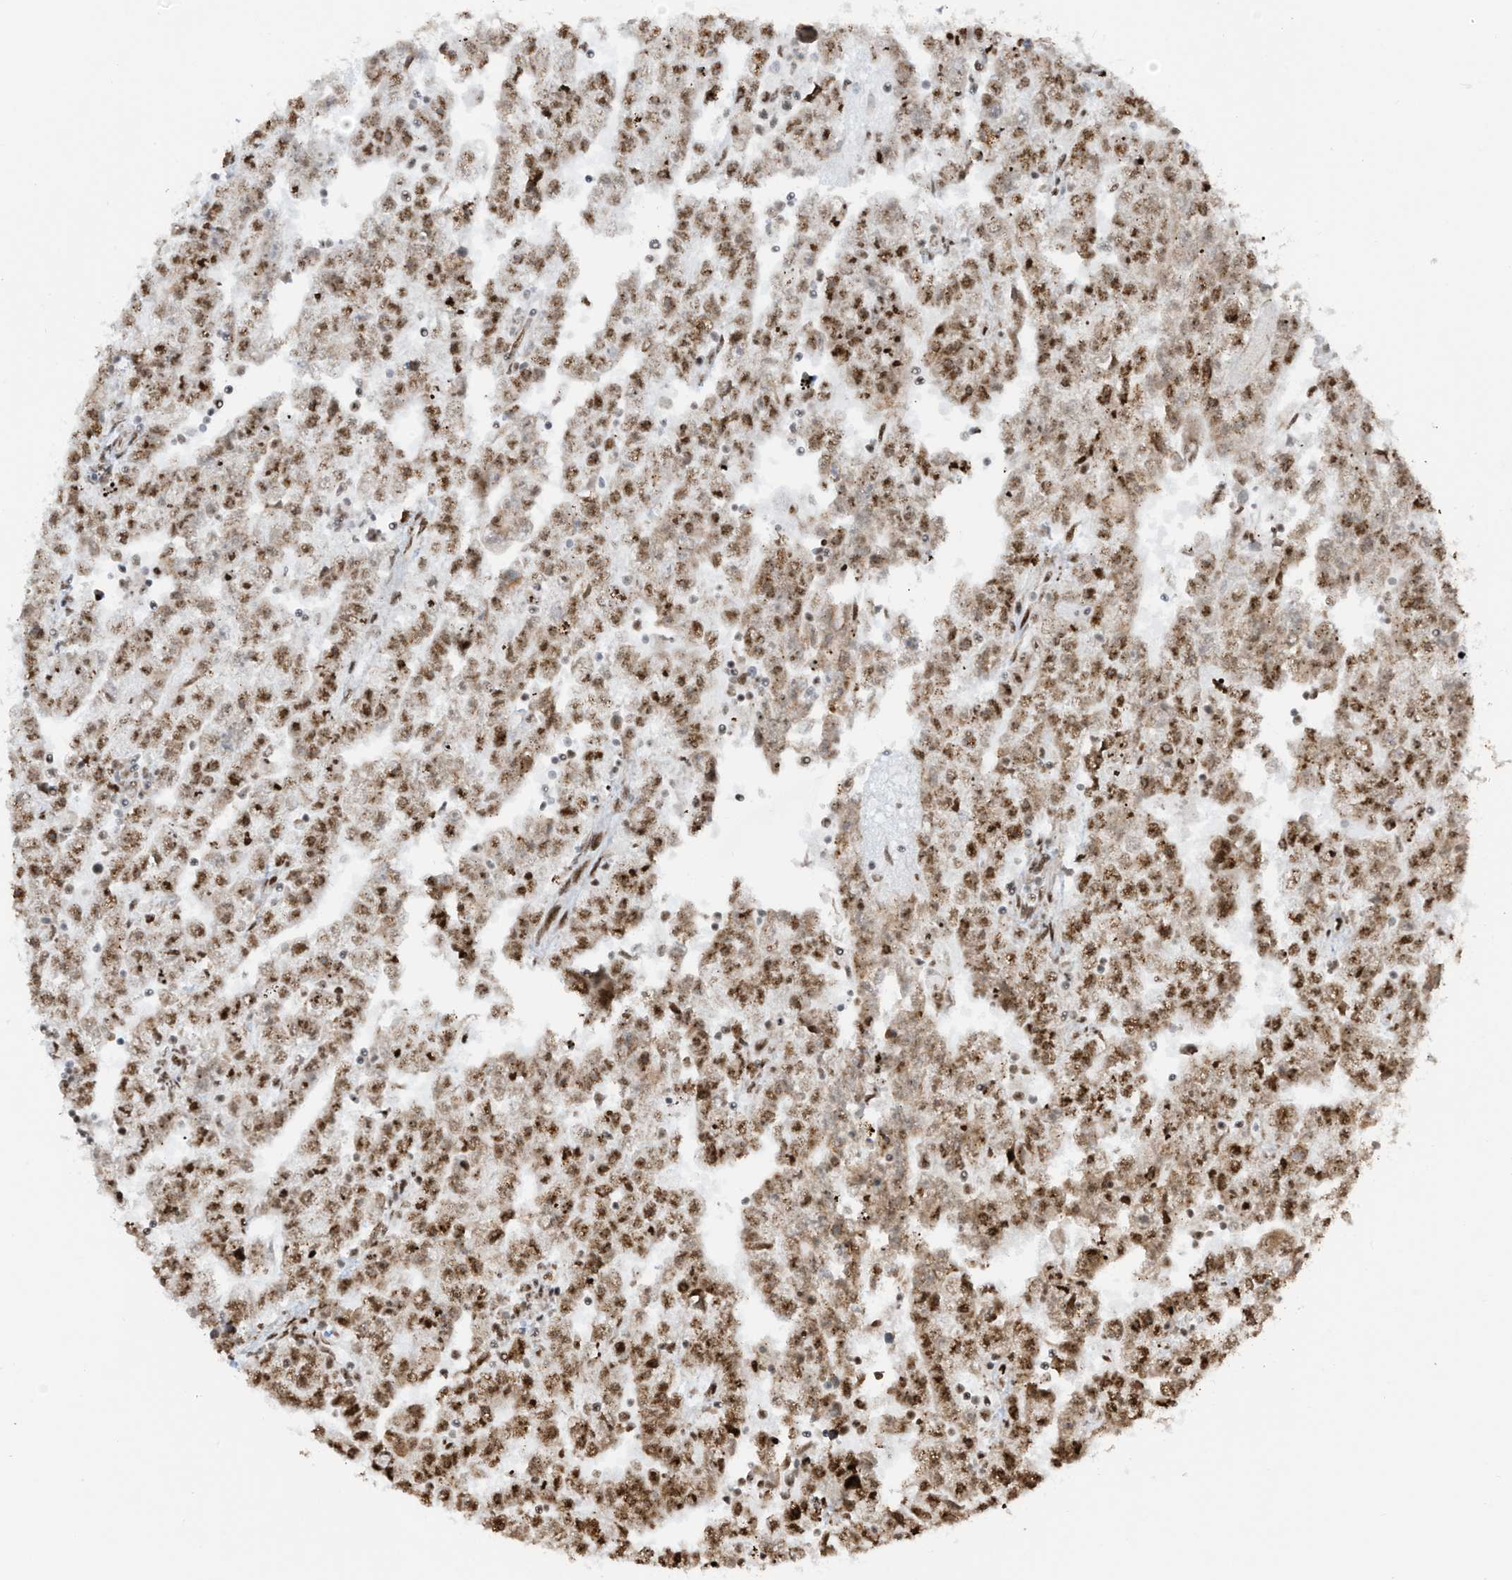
{"staining": {"intensity": "moderate", "quantity": ">75%", "location": "cytoplasmic/membranous,nuclear"}, "tissue": "testis cancer", "cell_type": "Tumor cells", "image_type": "cancer", "snomed": [{"axis": "morphology", "description": "Carcinoma, Embryonal, NOS"}, {"axis": "topography", "description": "Testis"}], "caption": "Testis cancer stained for a protein reveals moderate cytoplasmic/membranous and nuclear positivity in tumor cells. The staining was performed using DAB, with brown indicating positive protein expression. Nuclei are stained blue with hematoxylin.", "gene": "LBH", "patient": {"sex": "male", "age": 25}}